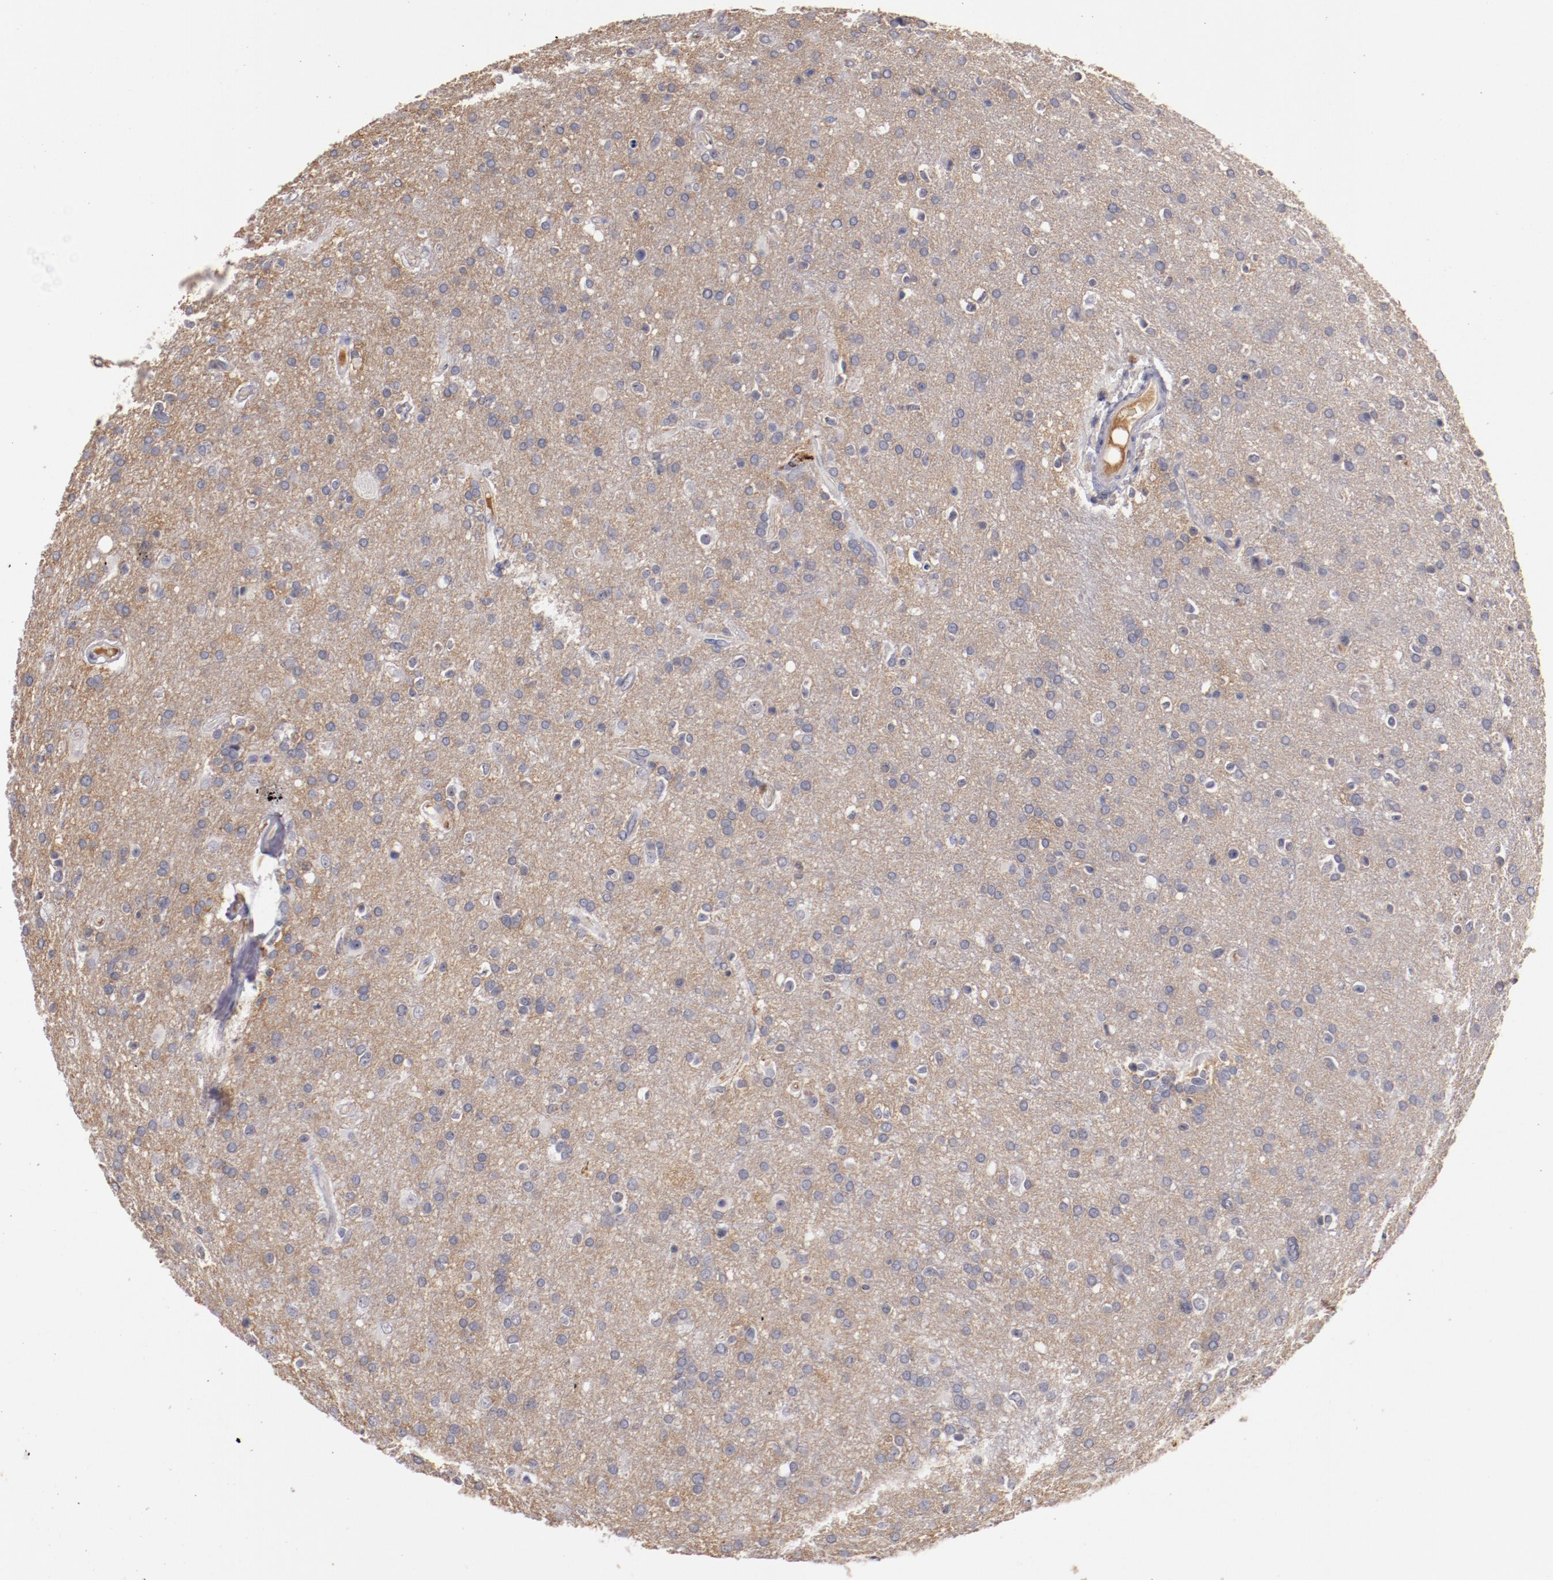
{"staining": {"intensity": "negative", "quantity": "none", "location": "none"}, "tissue": "glioma", "cell_type": "Tumor cells", "image_type": "cancer", "snomed": [{"axis": "morphology", "description": "Glioma, malignant, High grade"}, {"axis": "topography", "description": "Brain"}], "caption": "Glioma was stained to show a protein in brown. There is no significant positivity in tumor cells.", "gene": "MBL2", "patient": {"sex": "male", "age": 33}}